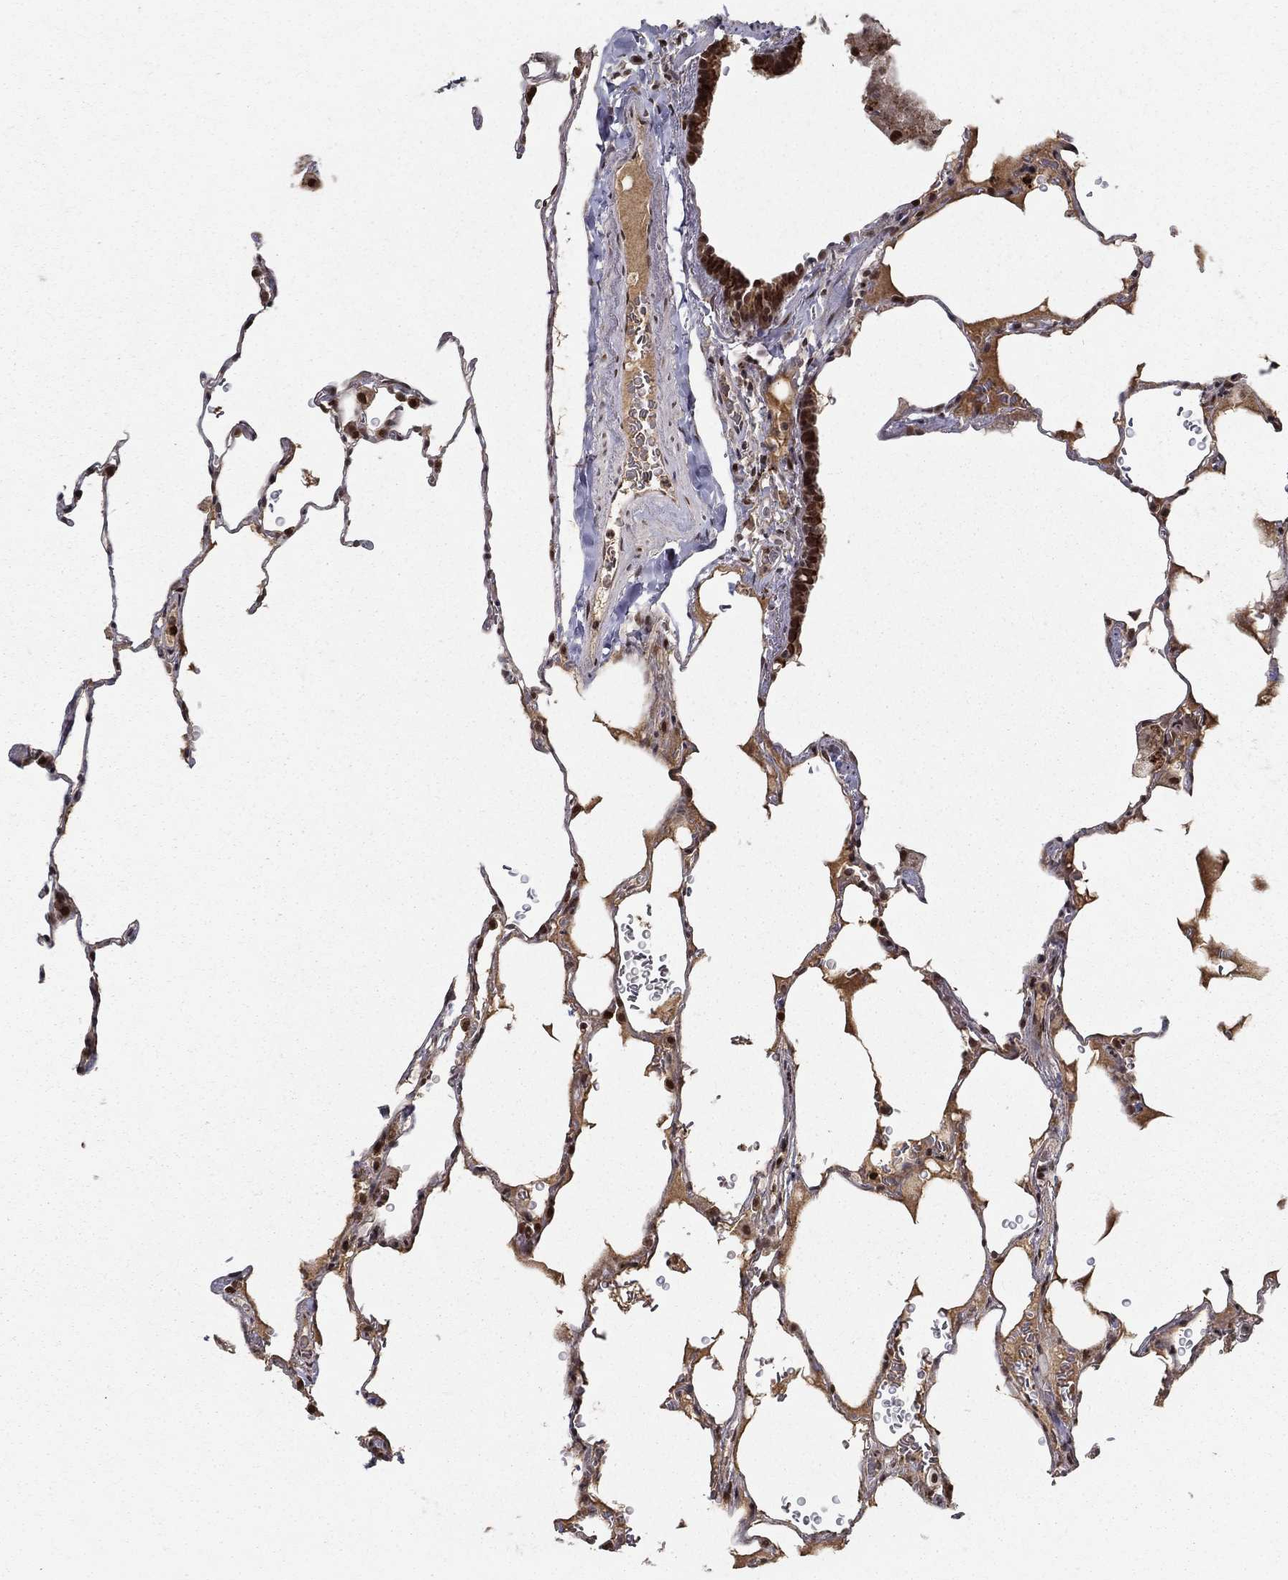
{"staining": {"intensity": "negative", "quantity": "none", "location": "none"}, "tissue": "lung", "cell_type": "Alveolar cells", "image_type": "normal", "snomed": [{"axis": "morphology", "description": "Normal tissue, NOS"}, {"axis": "morphology", "description": "Adenocarcinoma, metastatic, NOS"}, {"axis": "topography", "description": "Lung"}], "caption": "Immunohistochemistry micrograph of benign lung stained for a protein (brown), which reveals no expression in alveolar cells. The staining was performed using DAB (3,3'-diaminobenzidine) to visualize the protein expression in brown, while the nuclei were stained in blue with hematoxylin (Magnification: 20x).", "gene": "CDCA7L", "patient": {"sex": "male", "age": 45}}